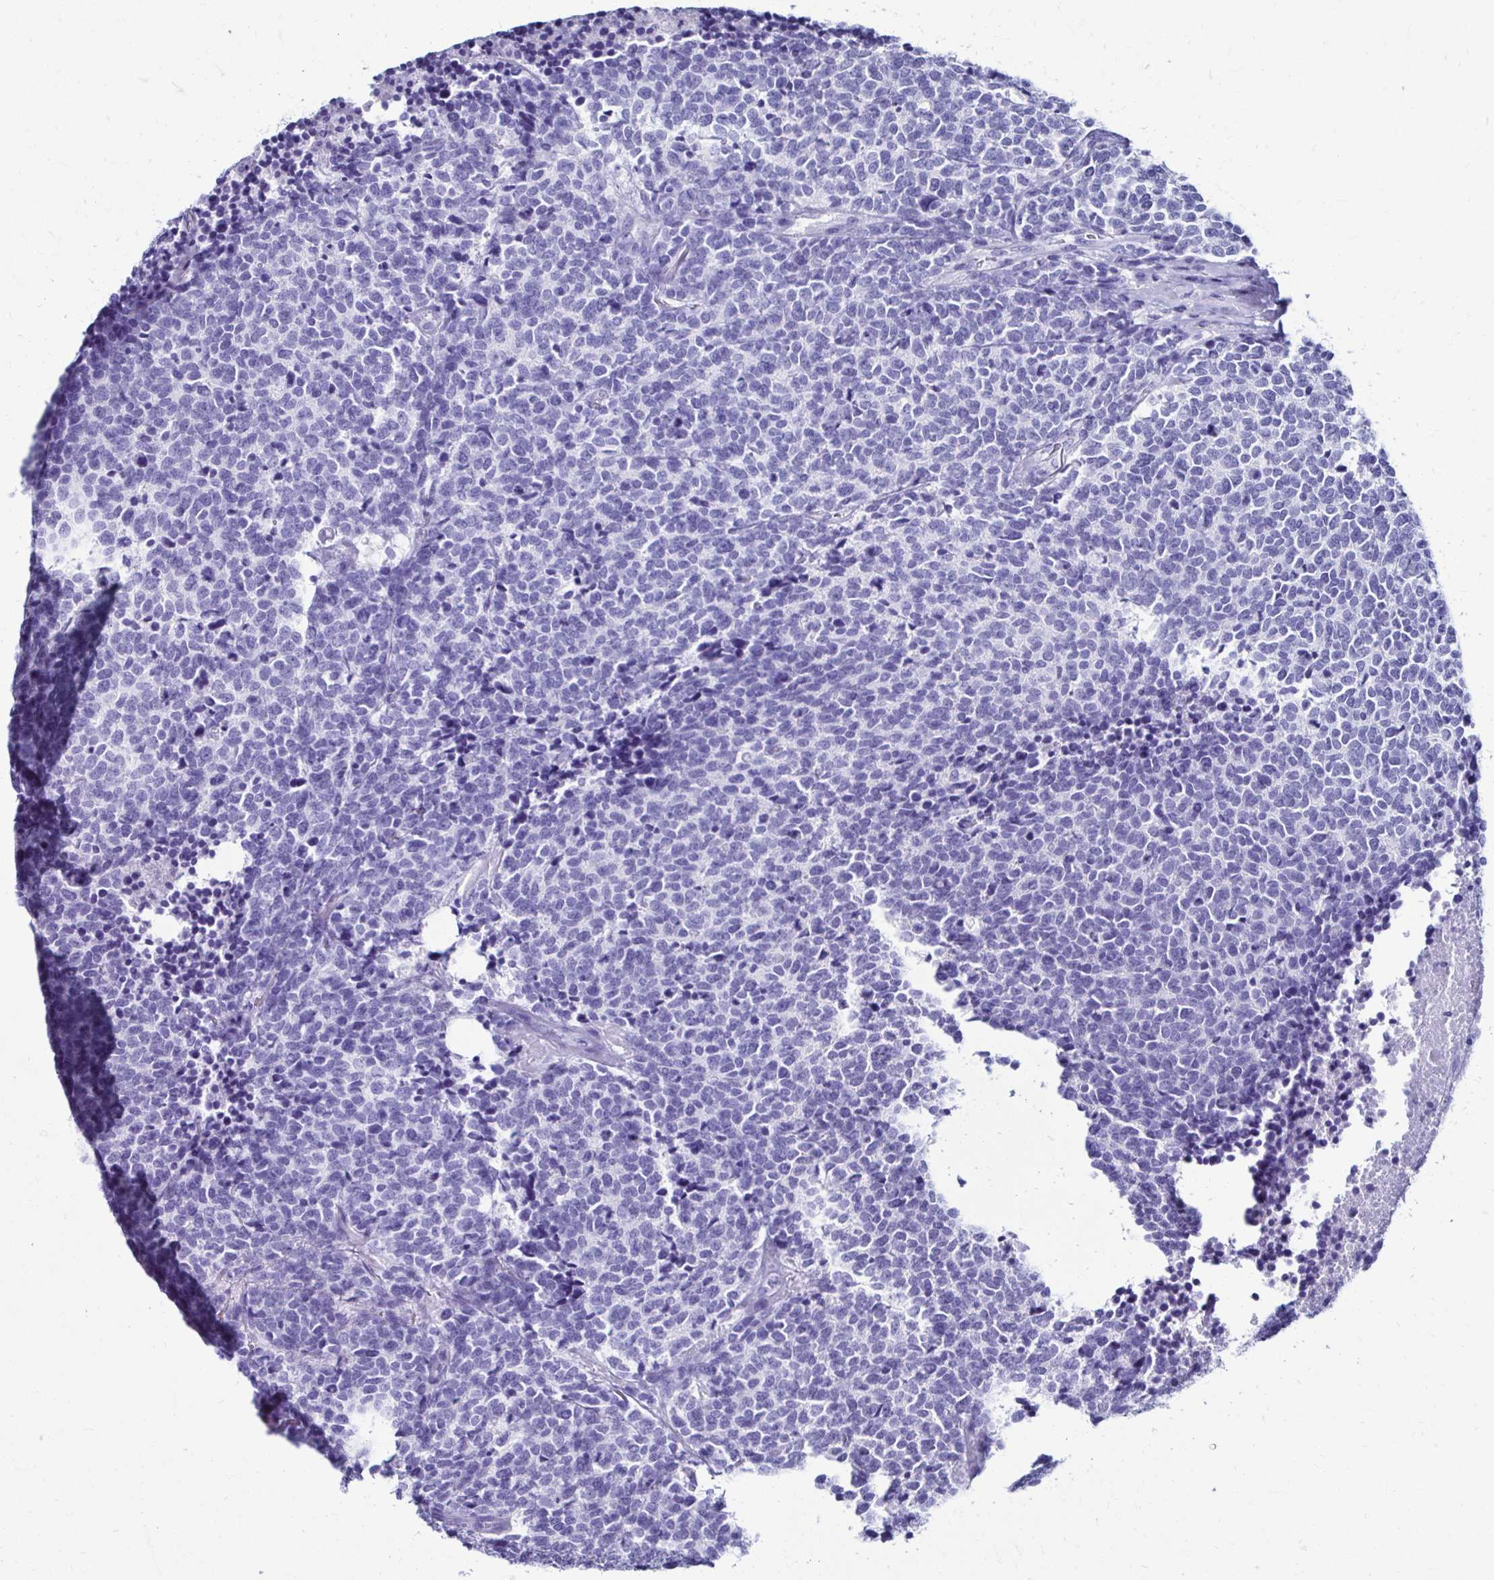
{"staining": {"intensity": "negative", "quantity": "none", "location": "none"}, "tissue": "carcinoid", "cell_type": "Tumor cells", "image_type": "cancer", "snomed": [{"axis": "morphology", "description": "Carcinoid, malignant, NOS"}, {"axis": "topography", "description": "Skin"}], "caption": "Immunohistochemical staining of carcinoid shows no significant expression in tumor cells. The staining was performed using DAB (3,3'-diaminobenzidine) to visualize the protein expression in brown, while the nuclei were stained in blue with hematoxylin (Magnification: 20x).", "gene": "CST5", "patient": {"sex": "female", "age": 79}}